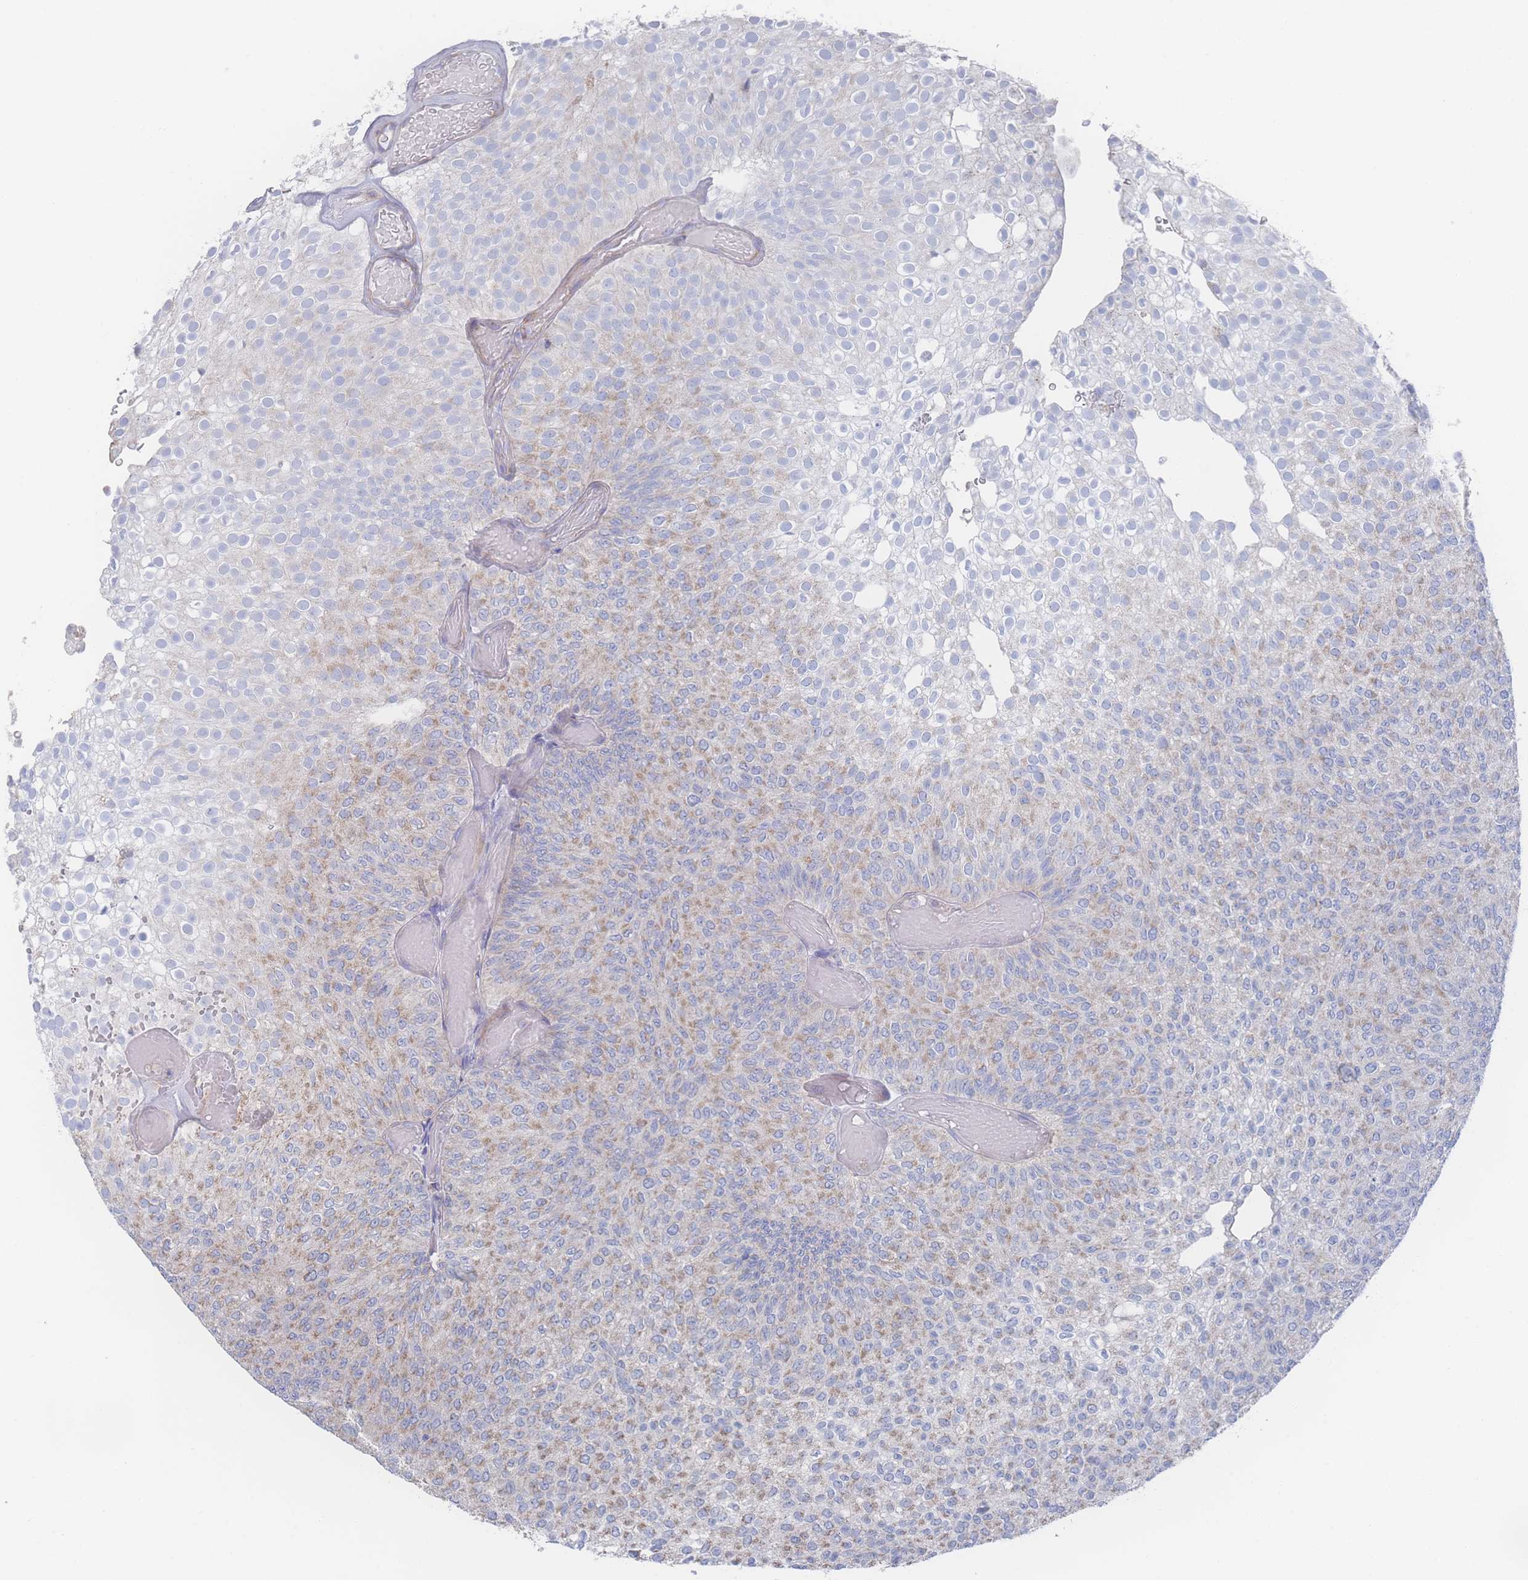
{"staining": {"intensity": "moderate", "quantity": "25%-75%", "location": "cytoplasmic/membranous"}, "tissue": "urothelial cancer", "cell_type": "Tumor cells", "image_type": "cancer", "snomed": [{"axis": "morphology", "description": "Urothelial carcinoma, Low grade"}, {"axis": "topography", "description": "Urinary bladder"}], "caption": "About 25%-75% of tumor cells in human urothelial cancer show moderate cytoplasmic/membranous protein expression as visualized by brown immunohistochemical staining.", "gene": "SNPH", "patient": {"sex": "male", "age": 78}}